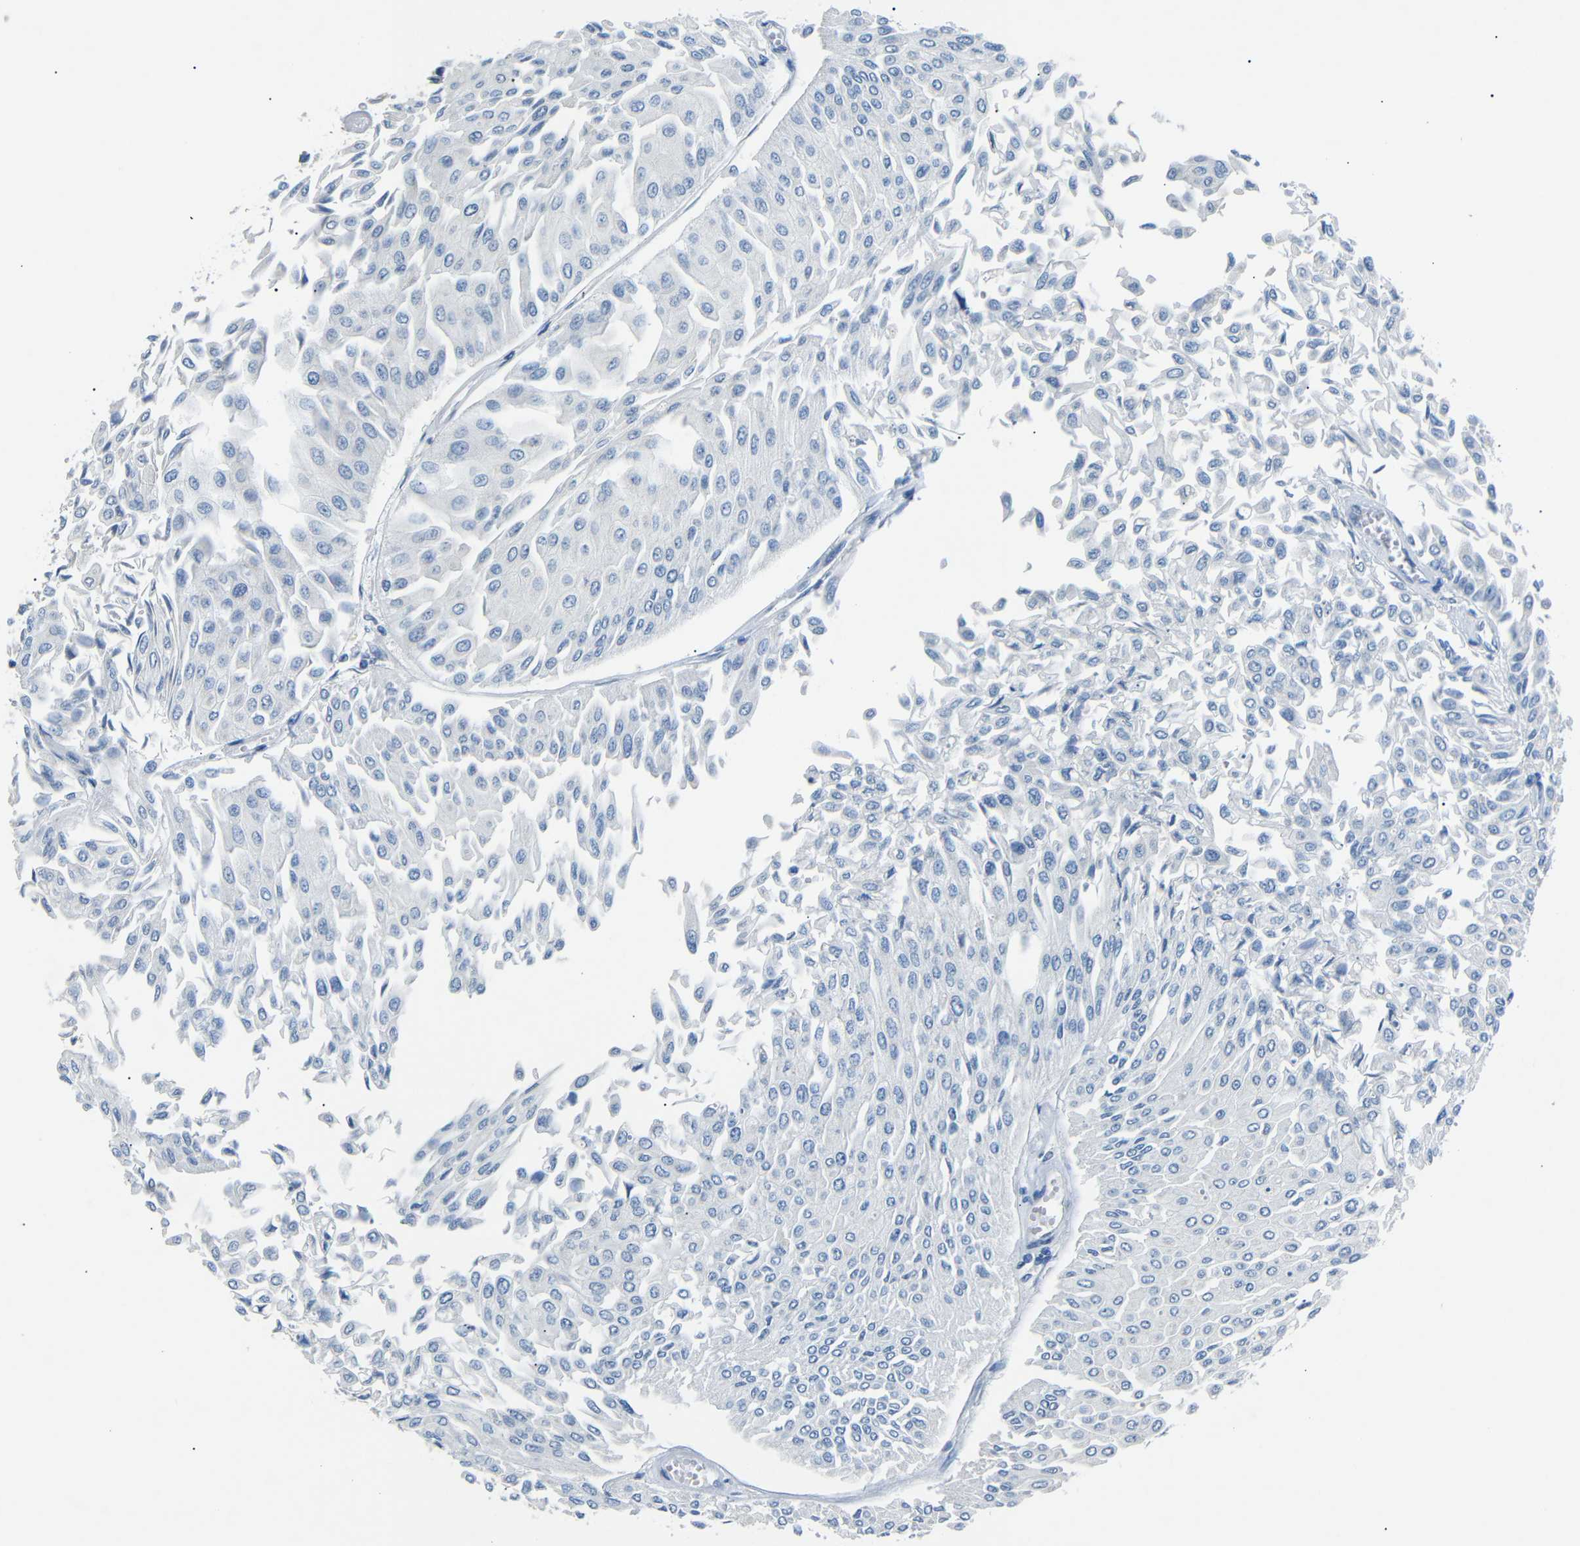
{"staining": {"intensity": "negative", "quantity": "none", "location": "none"}, "tissue": "urothelial cancer", "cell_type": "Tumor cells", "image_type": "cancer", "snomed": [{"axis": "morphology", "description": "Urothelial carcinoma, Low grade"}, {"axis": "topography", "description": "Urinary bladder"}], "caption": "Immunohistochemistry of human urothelial carcinoma (low-grade) demonstrates no staining in tumor cells.", "gene": "DCP1A", "patient": {"sex": "male", "age": 67}}